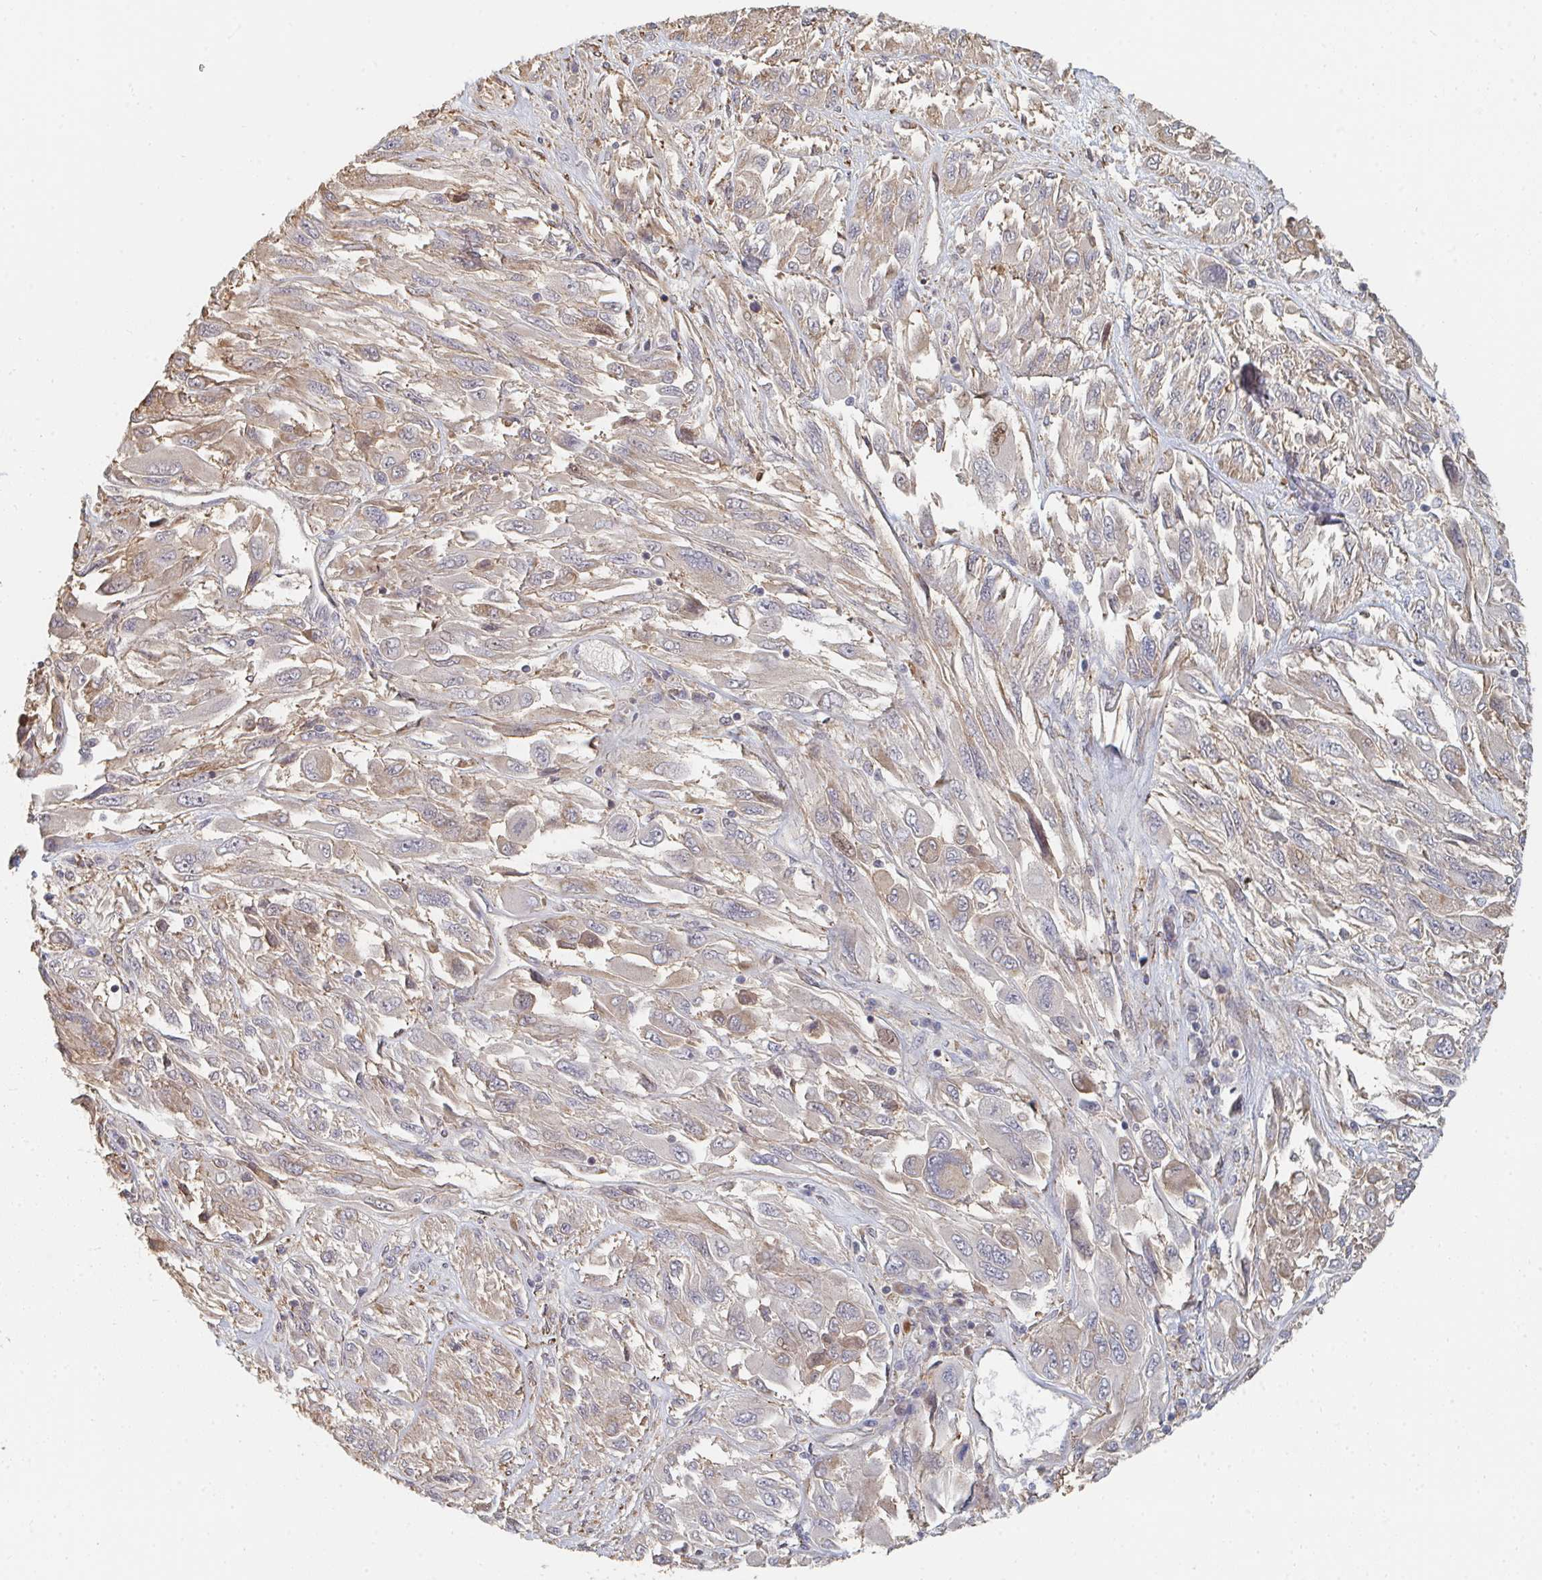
{"staining": {"intensity": "negative", "quantity": "none", "location": "none"}, "tissue": "melanoma", "cell_type": "Tumor cells", "image_type": "cancer", "snomed": [{"axis": "morphology", "description": "Malignant melanoma, NOS"}, {"axis": "topography", "description": "Skin"}], "caption": "A histopathology image of human melanoma is negative for staining in tumor cells.", "gene": "PTEN", "patient": {"sex": "female", "age": 91}}